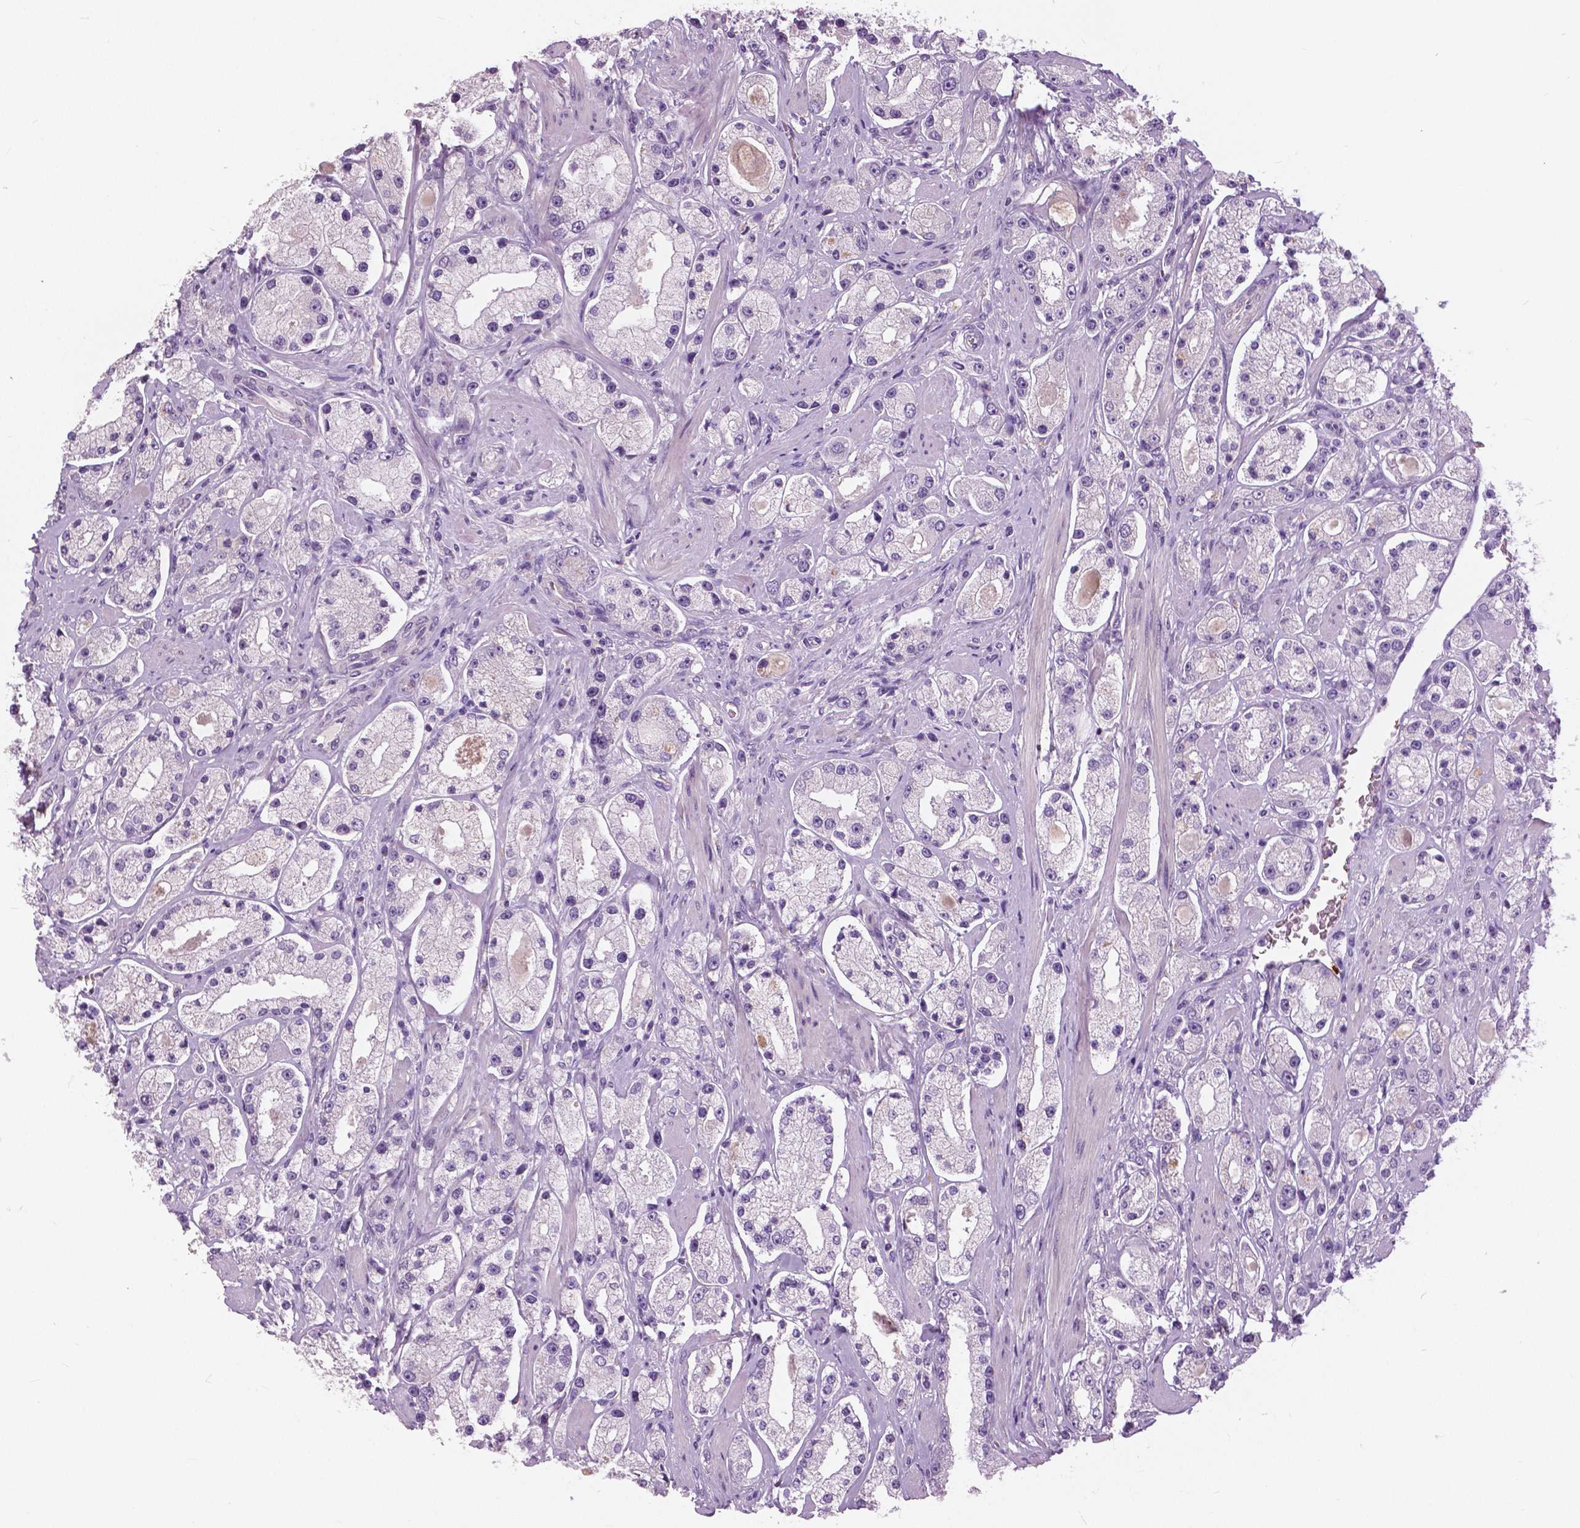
{"staining": {"intensity": "negative", "quantity": "none", "location": "none"}, "tissue": "prostate cancer", "cell_type": "Tumor cells", "image_type": "cancer", "snomed": [{"axis": "morphology", "description": "Adenocarcinoma, High grade"}, {"axis": "topography", "description": "Prostate"}], "caption": "Tumor cells show no significant protein positivity in prostate adenocarcinoma (high-grade).", "gene": "SERPINI1", "patient": {"sex": "male", "age": 67}}